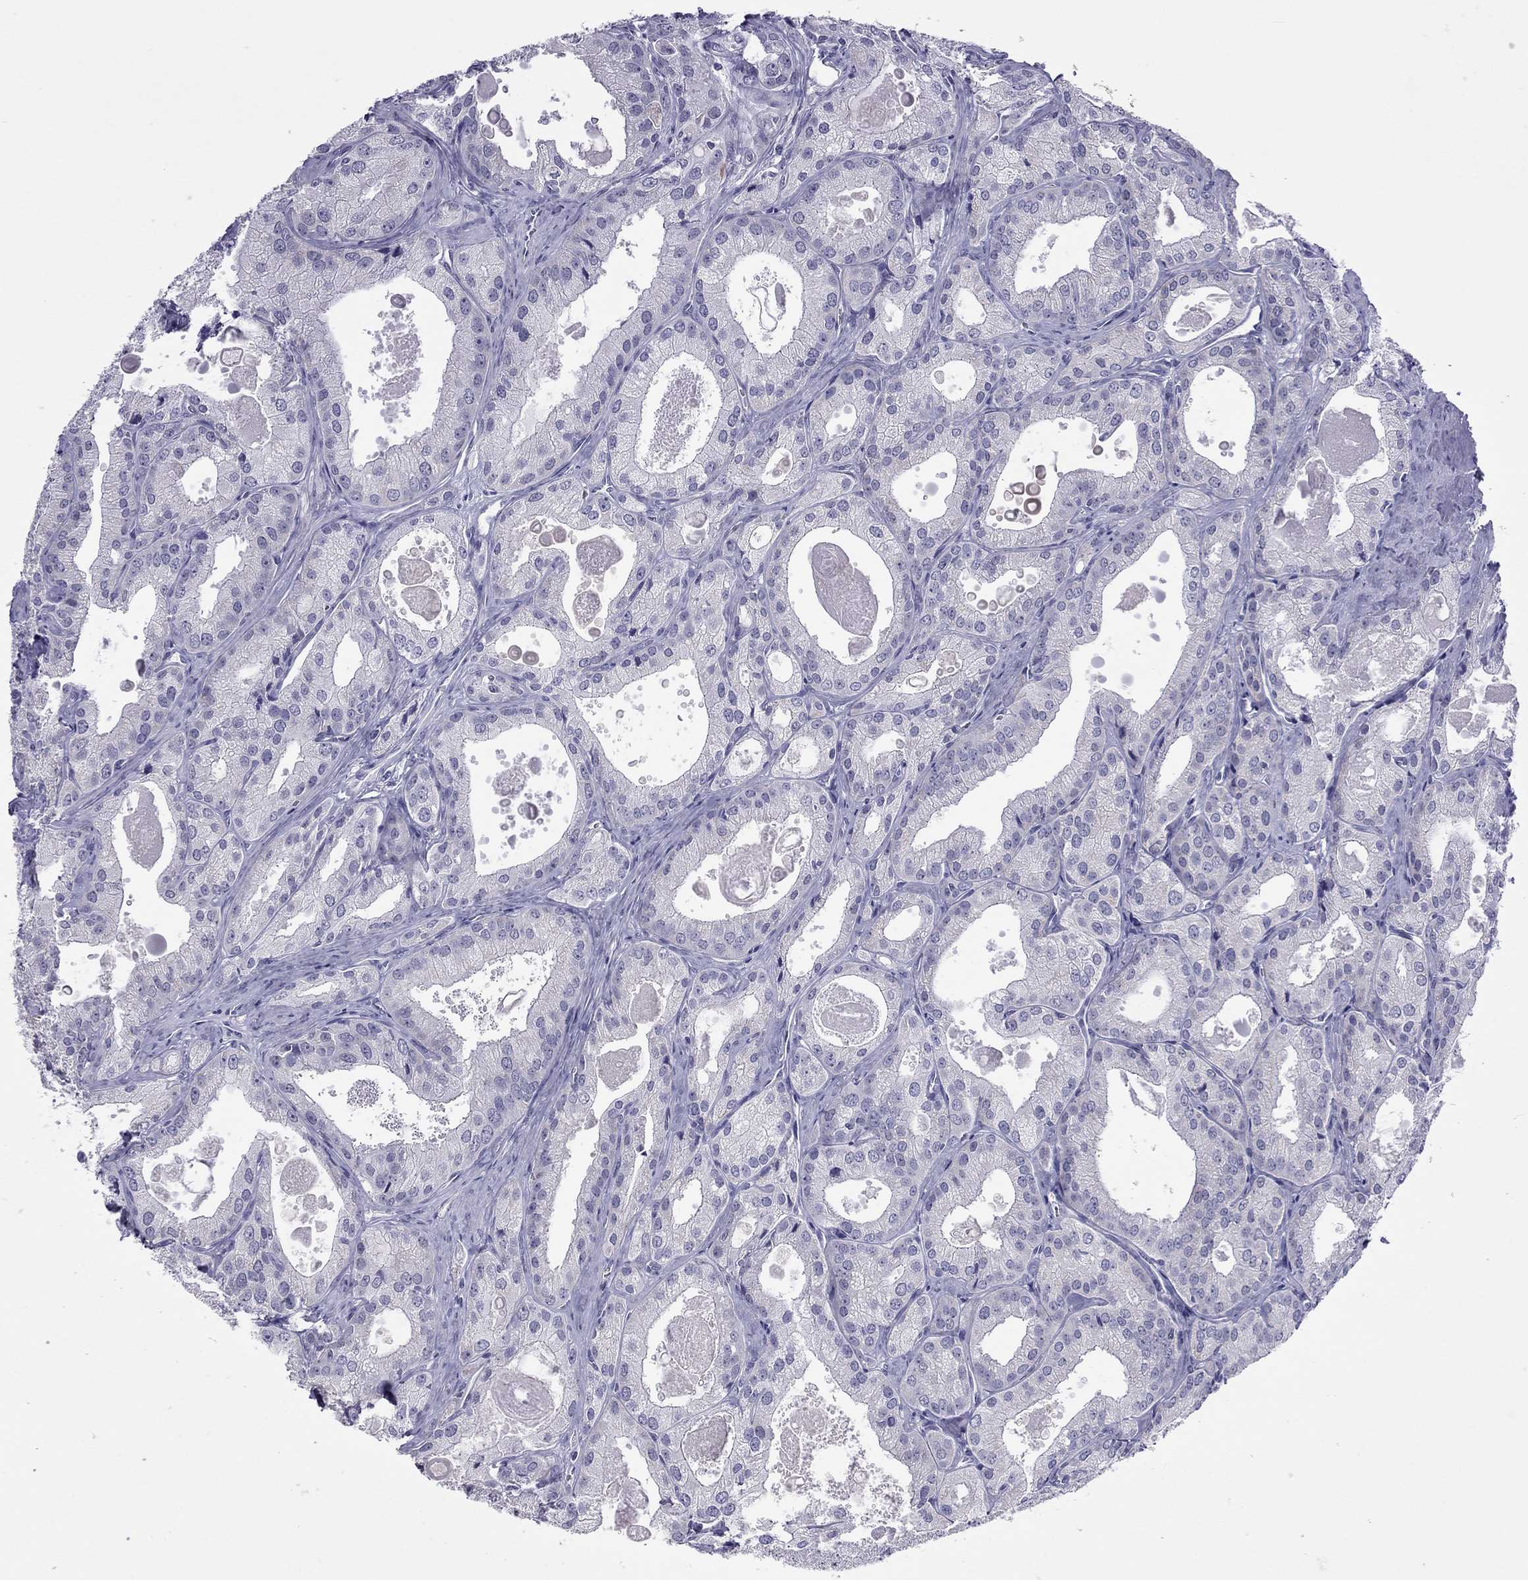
{"staining": {"intensity": "negative", "quantity": "none", "location": "none"}, "tissue": "prostate cancer", "cell_type": "Tumor cells", "image_type": "cancer", "snomed": [{"axis": "morphology", "description": "Adenocarcinoma, NOS"}, {"axis": "morphology", "description": "Adenocarcinoma, High grade"}, {"axis": "topography", "description": "Prostate"}], "caption": "This is an immunohistochemistry micrograph of human prostate adenocarcinoma (high-grade). There is no positivity in tumor cells.", "gene": "PPP1R3A", "patient": {"sex": "male", "age": 70}}